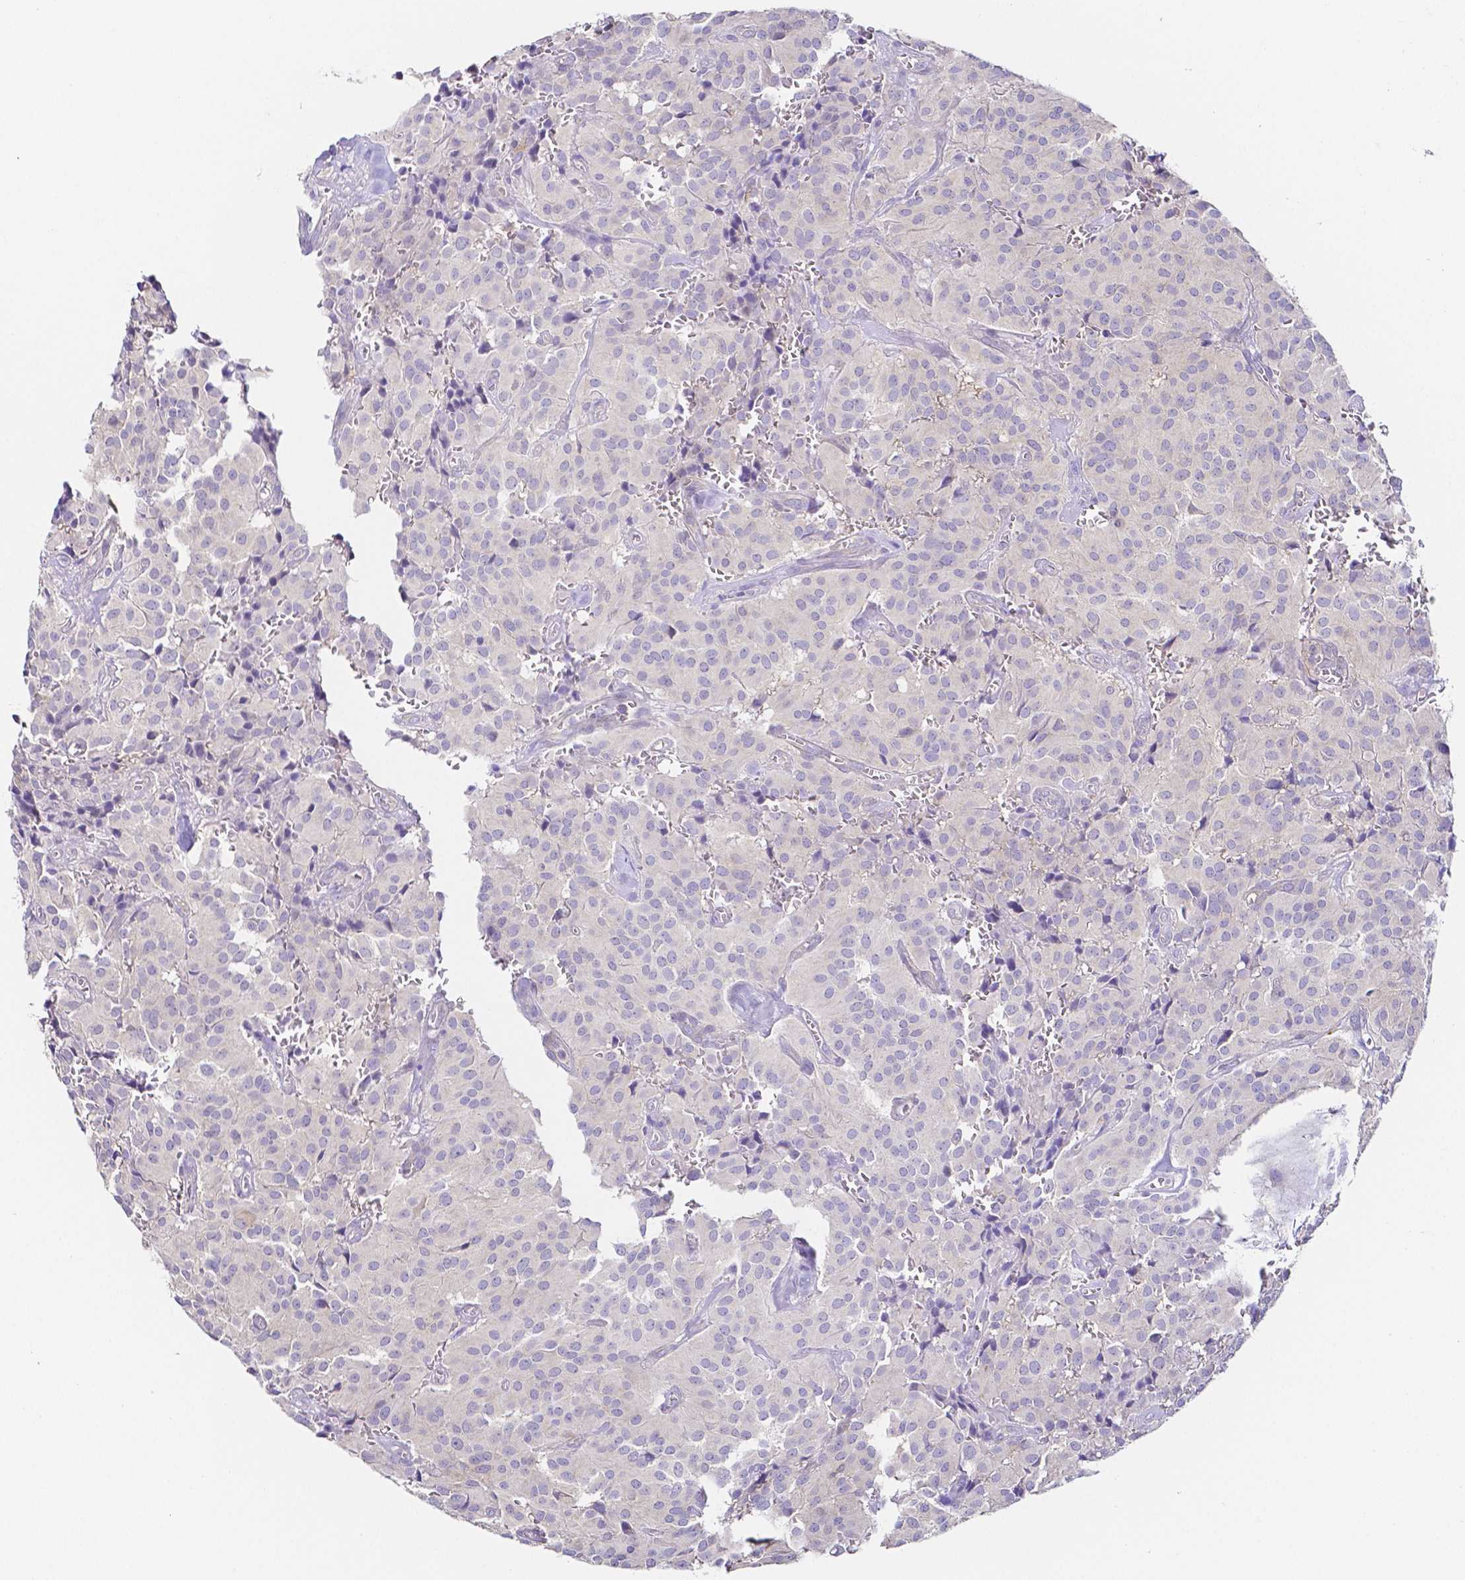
{"staining": {"intensity": "negative", "quantity": "none", "location": "none"}, "tissue": "glioma", "cell_type": "Tumor cells", "image_type": "cancer", "snomed": [{"axis": "morphology", "description": "Glioma, malignant, Low grade"}, {"axis": "topography", "description": "Brain"}], "caption": "Tumor cells are negative for brown protein staining in glioma. The staining was performed using DAB (3,3'-diaminobenzidine) to visualize the protein expression in brown, while the nuclei were stained in blue with hematoxylin (Magnification: 20x).", "gene": "PKP3", "patient": {"sex": "male", "age": 42}}